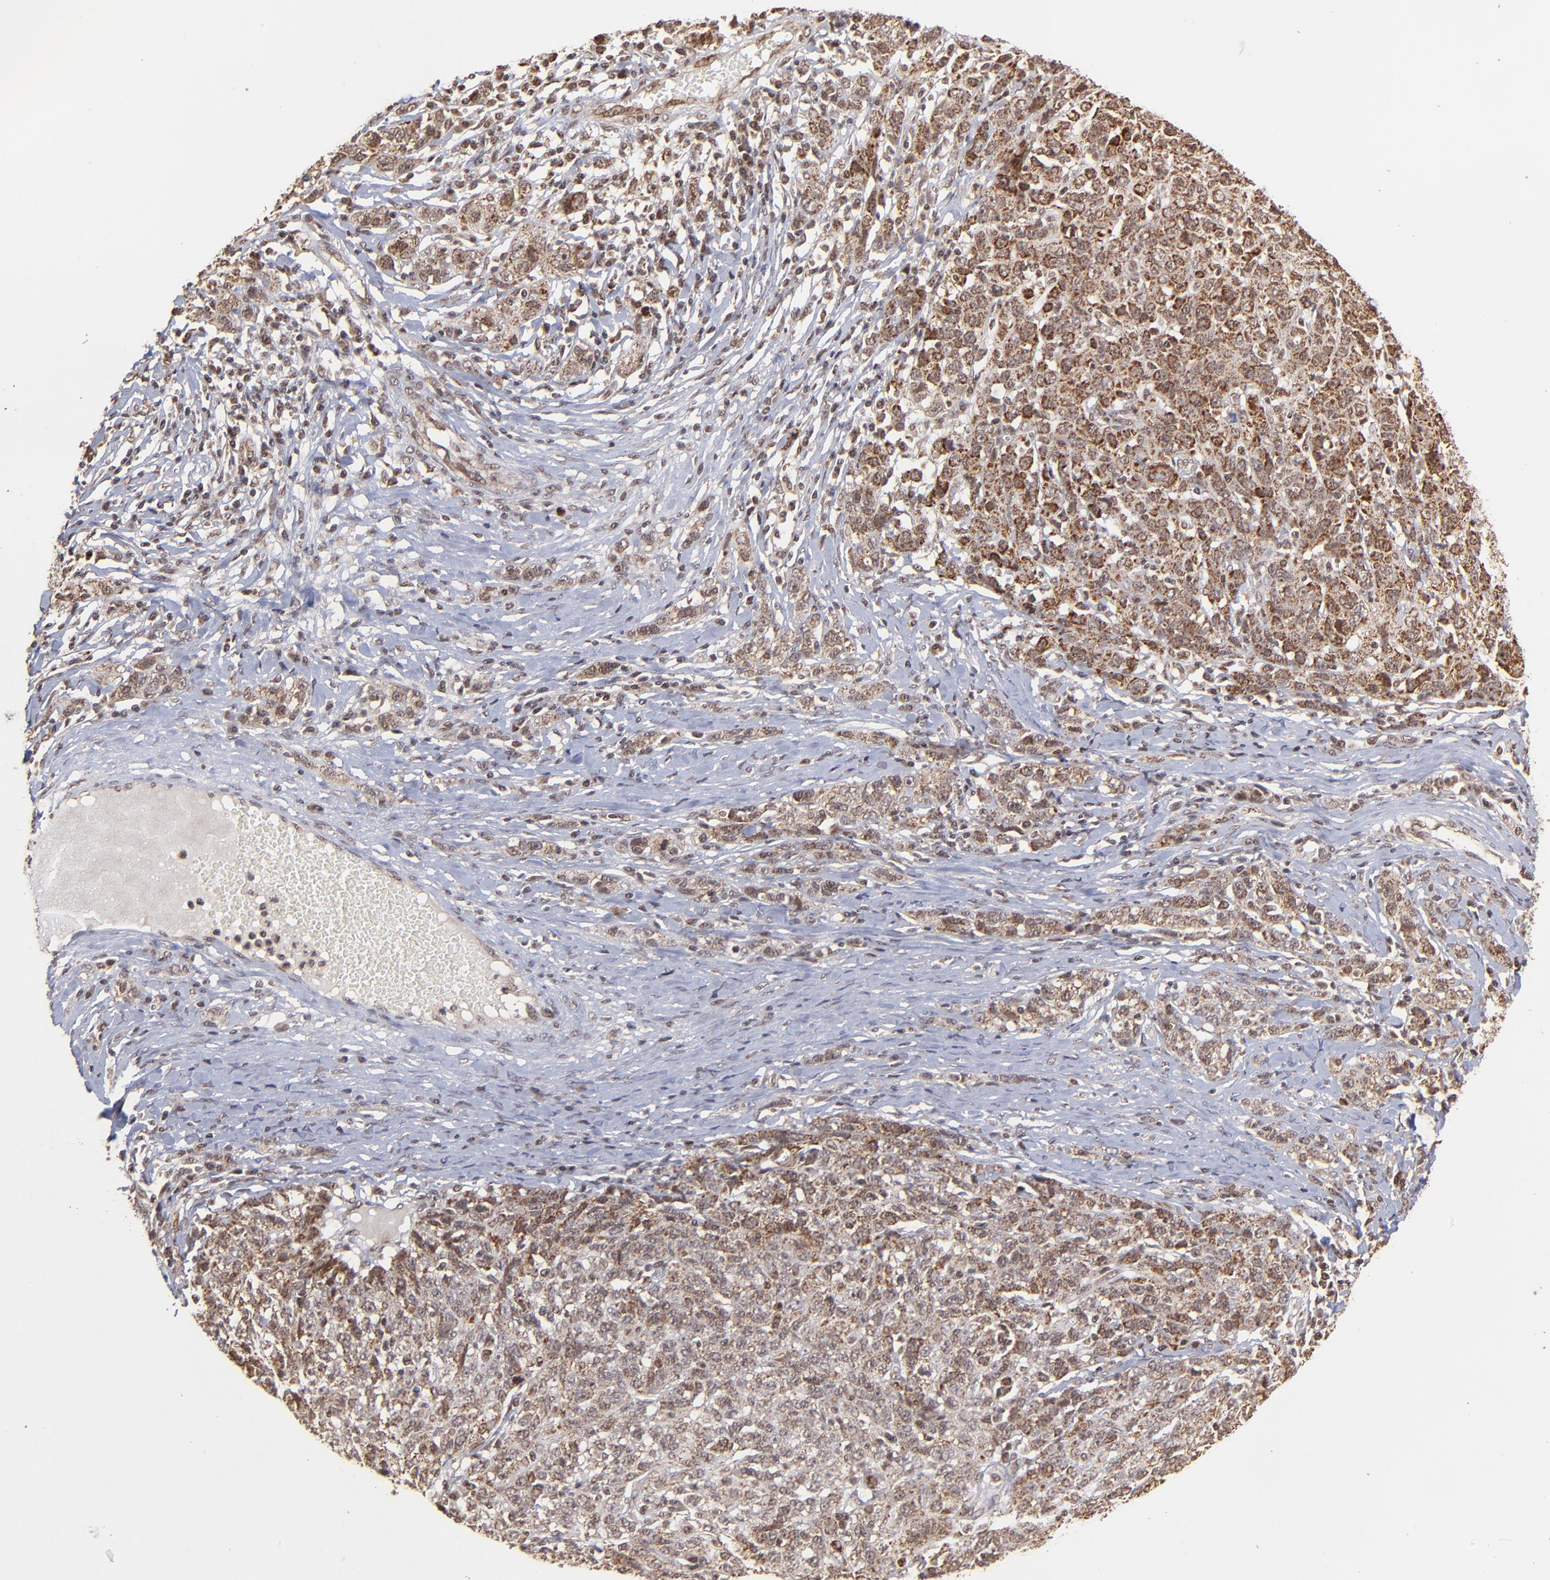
{"staining": {"intensity": "strong", "quantity": ">75%", "location": "cytoplasmic/membranous"}, "tissue": "ovarian cancer", "cell_type": "Tumor cells", "image_type": "cancer", "snomed": [{"axis": "morphology", "description": "Cystadenocarcinoma, serous, NOS"}, {"axis": "topography", "description": "Ovary"}], "caption": "IHC (DAB (3,3'-diaminobenzidine)) staining of human serous cystadenocarcinoma (ovarian) demonstrates strong cytoplasmic/membranous protein expression in approximately >75% of tumor cells.", "gene": "MED15", "patient": {"sex": "female", "age": 71}}